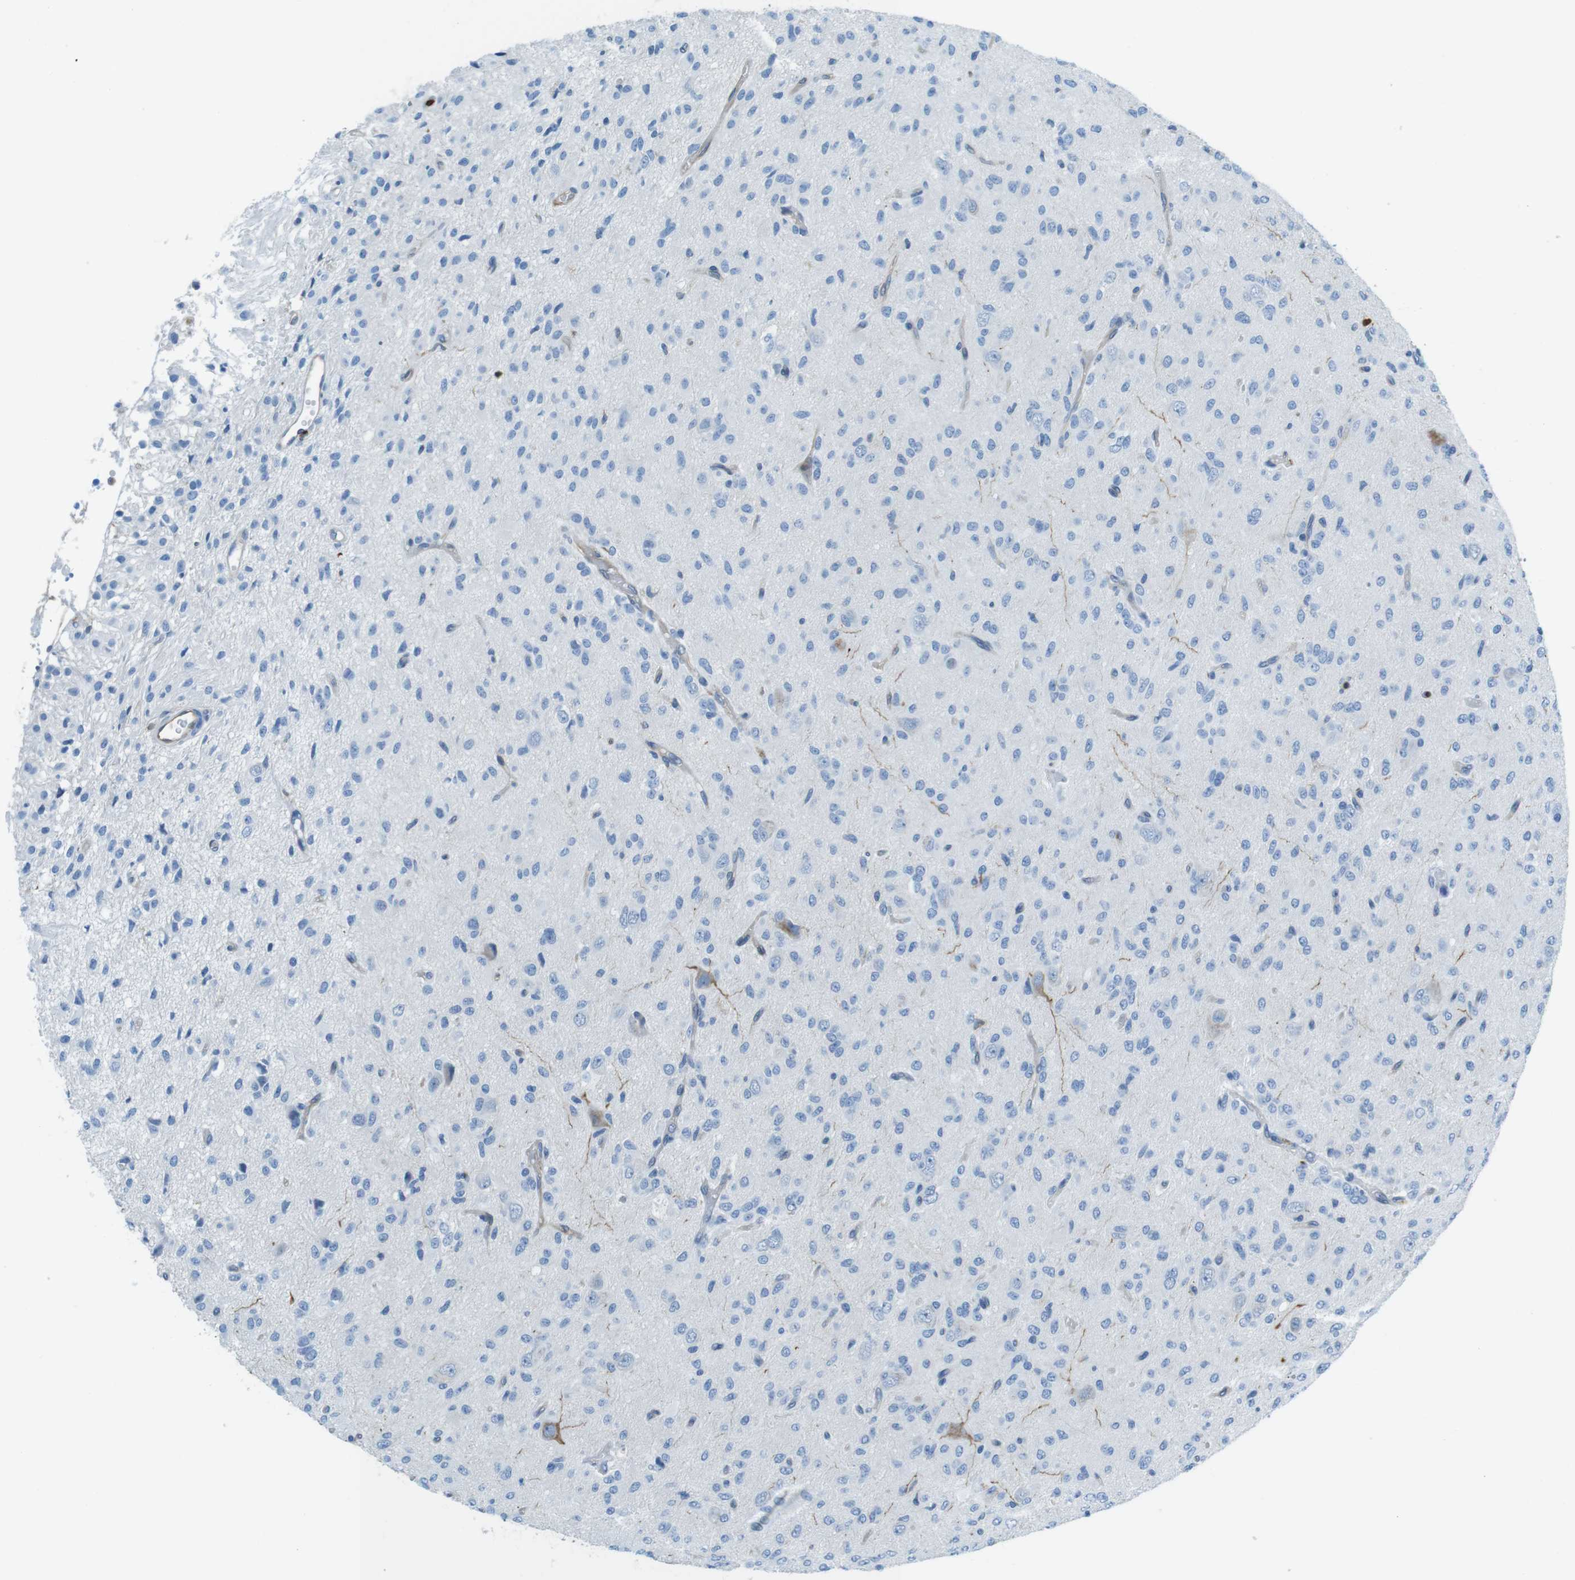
{"staining": {"intensity": "negative", "quantity": "none", "location": "none"}, "tissue": "glioma", "cell_type": "Tumor cells", "image_type": "cancer", "snomed": [{"axis": "morphology", "description": "Glioma, malignant, High grade"}, {"axis": "topography", "description": "Brain"}], "caption": "This is a histopathology image of immunohistochemistry staining of glioma, which shows no staining in tumor cells. Brightfield microscopy of IHC stained with DAB (3,3'-diaminobenzidine) (brown) and hematoxylin (blue), captured at high magnification.", "gene": "TES", "patient": {"sex": "female", "age": 59}}